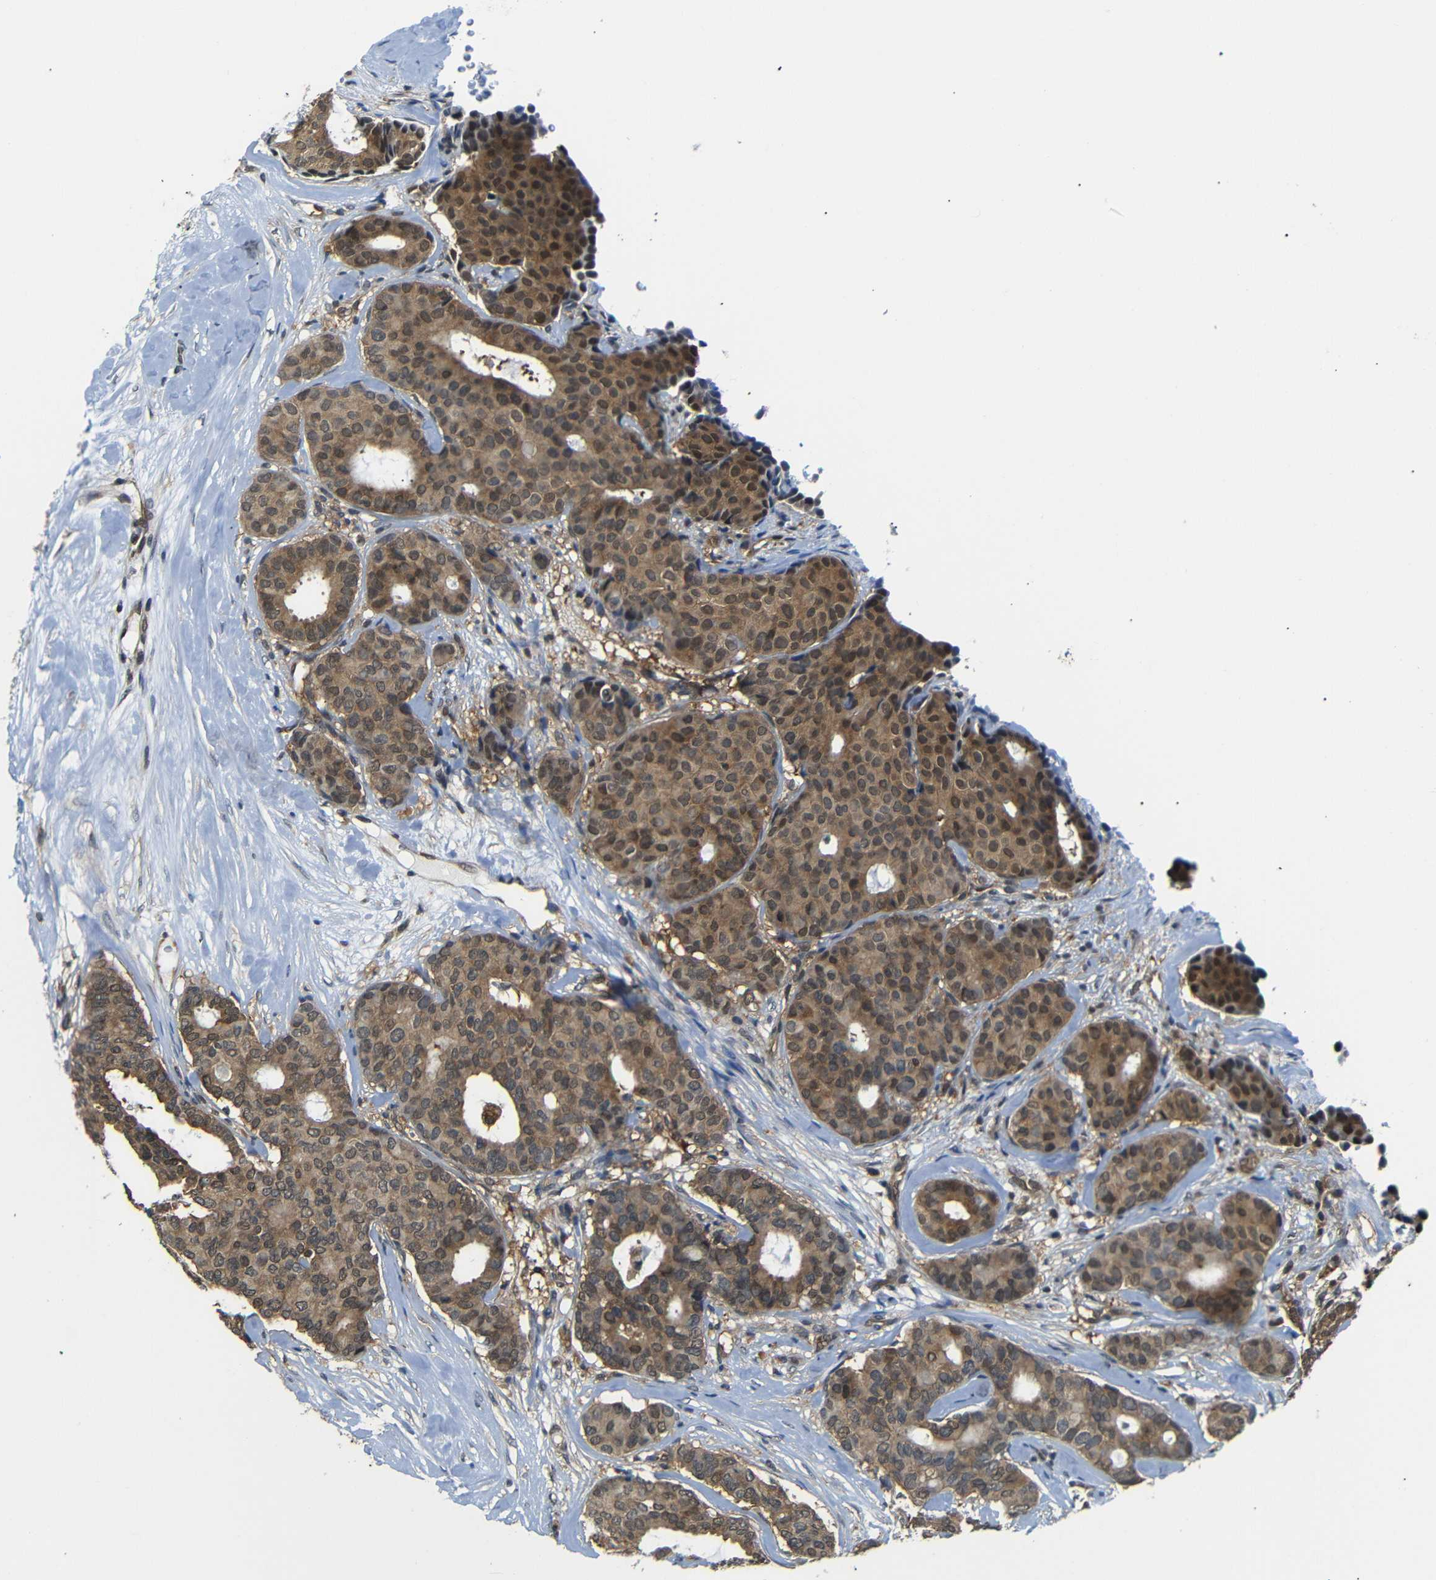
{"staining": {"intensity": "moderate", "quantity": ">75%", "location": "cytoplasmic/membranous,nuclear"}, "tissue": "breast cancer", "cell_type": "Tumor cells", "image_type": "cancer", "snomed": [{"axis": "morphology", "description": "Duct carcinoma"}, {"axis": "topography", "description": "Breast"}], "caption": "Protein analysis of breast cancer (intraductal carcinoma) tissue demonstrates moderate cytoplasmic/membranous and nuclear expression in approximately >75% of tumor cells.", "gene": "UBXN1", "patient": {"sex": "female", "age": 75}}